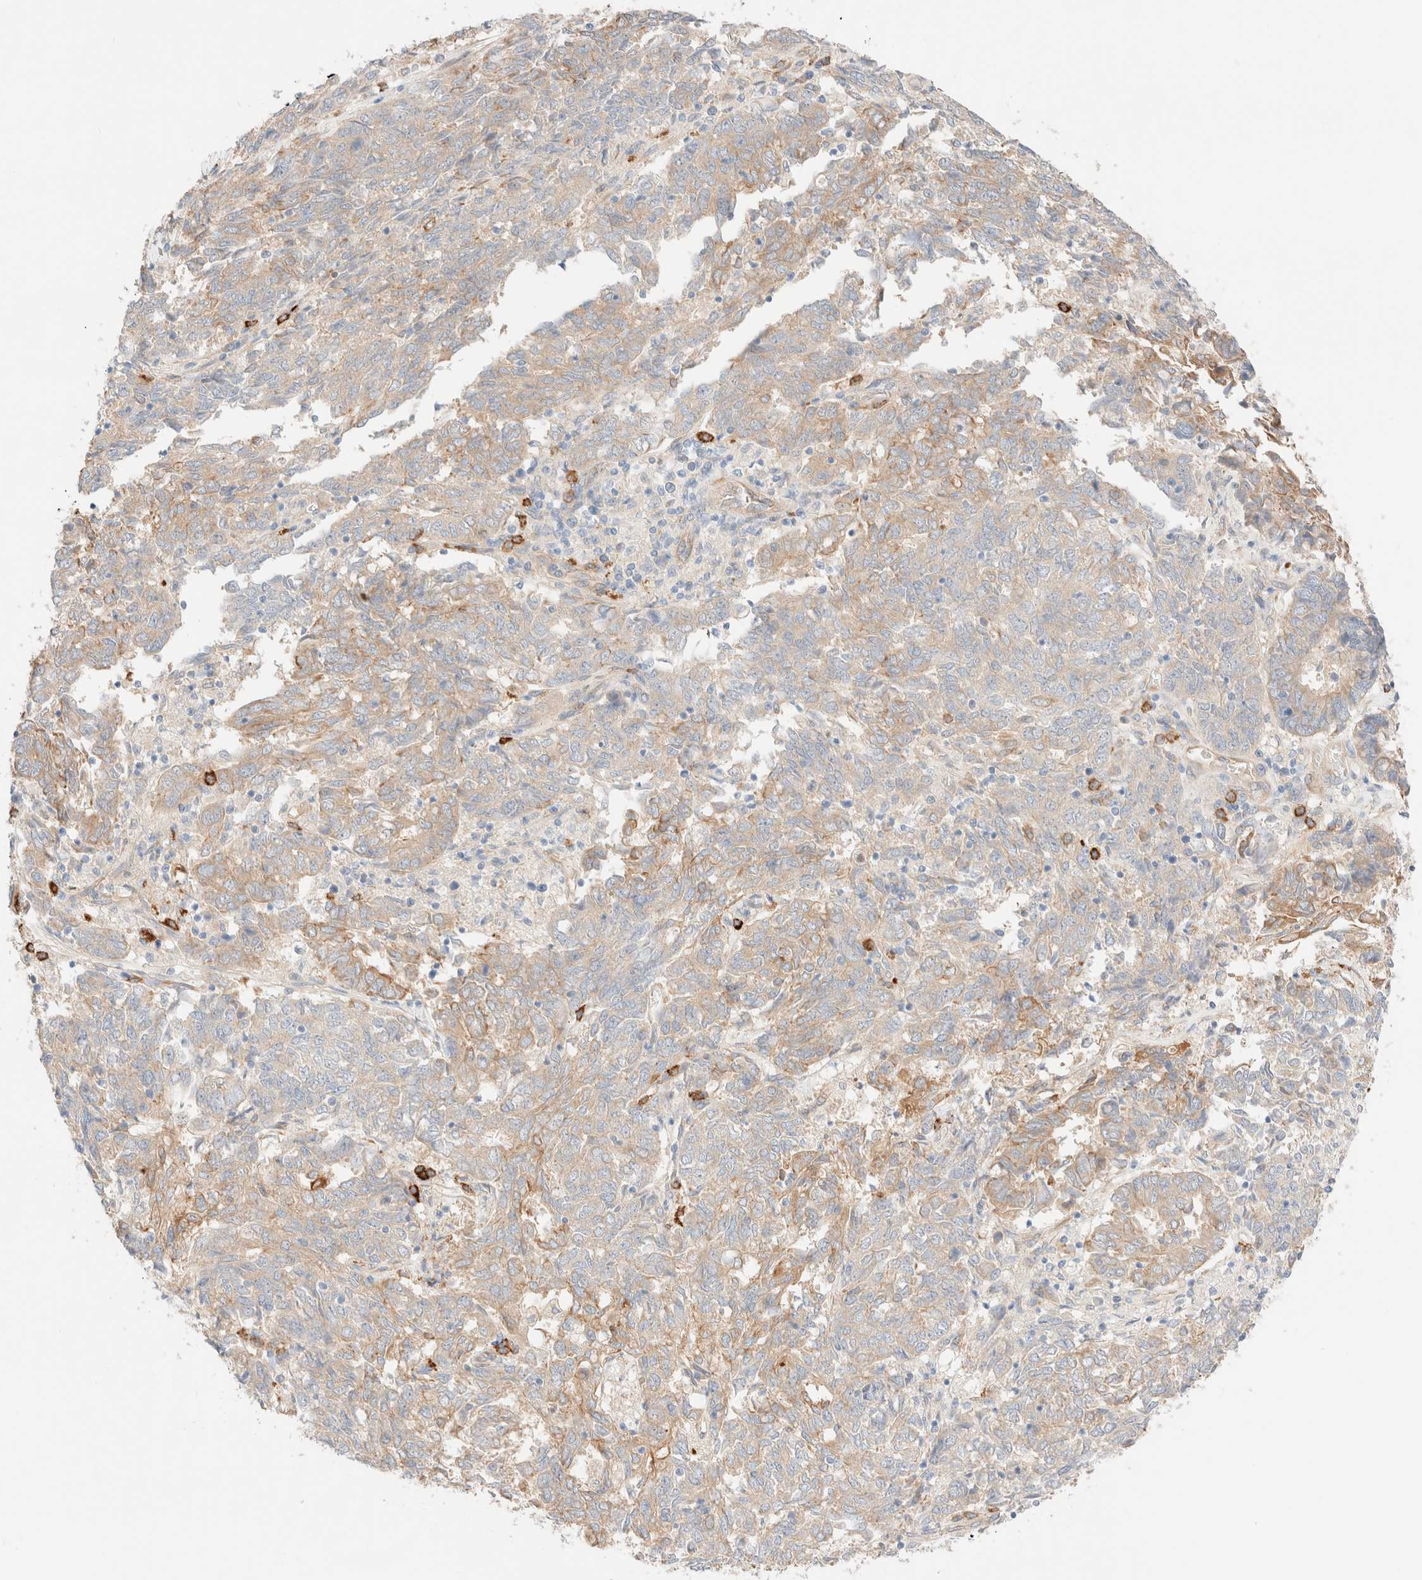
{"staining": {"intensity": "weak", "quantity": "25%-75%", "location": "cytoplasmic/membranous"}, "tissue": "endometrial cancer", "cell_type": "Tumor cells", "image_type": "cancer", "snomed": [{"axis": "morphology", "description": "Adenocarcinoma, NOS"}, {"axis": "topography", "description": "Endometrium"}], "caption": "High-power microscopy captured an immunohistochemistry histopathology image of endometrial cancer, revealing weak cytoplasmic/membranous expression in approximately 25%-75% of tumor cells. The staining is performed using DAB brown chromogen to label protein expression. The nuclei are counter-stained blue using hematoxylin.", "gene": "NIBAN2", "patient": {"sex": "female", "age": 80}}